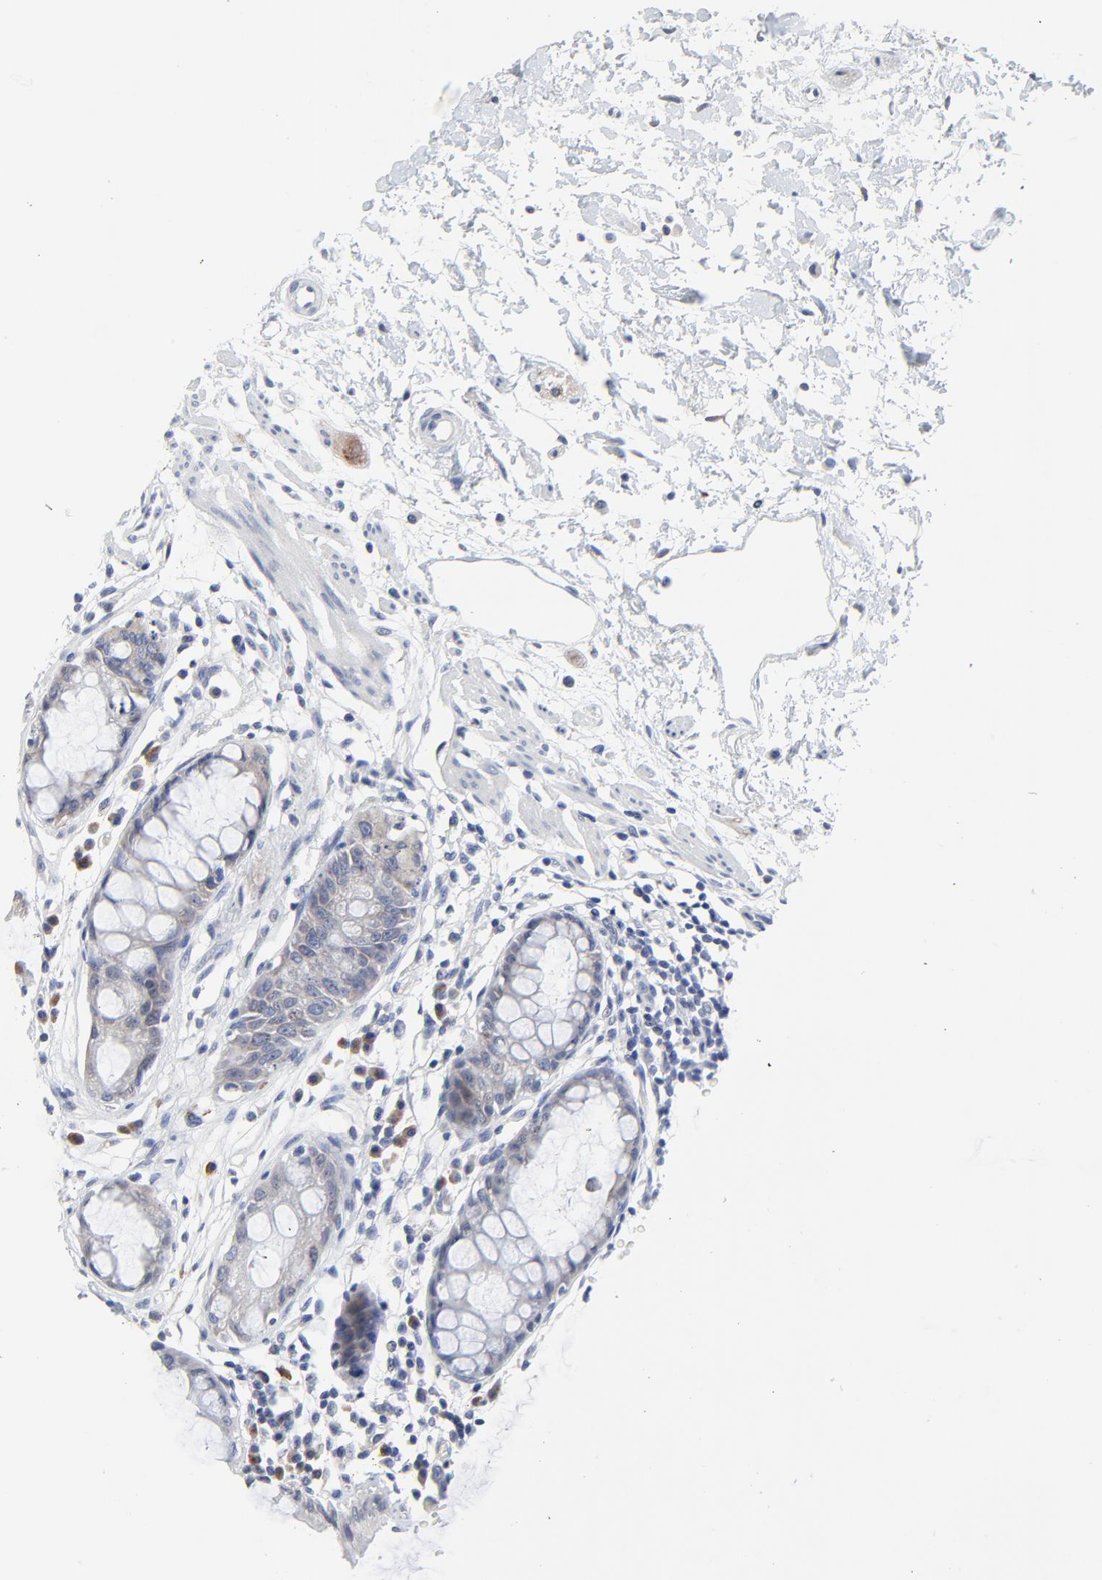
{"staining": {"intensity": "moderate", "quantity": ">75%", "location": "cytoplasmic/membranous"}, "tissue": "rectum", "cell_type": "Glandular cells", "image_type": "normal", "snomed": [{"axis": "morphology", "description": "Normal tissue, NOS"}, {"axis": "morphology", "description": "Adenocarcinoma, NOS"}, {"axis": "topography", "description": "Rectum"}], "caption": "Protein staining by IHC demonstrates moderate cytoplasmic/membranous positivity in about >75% of glandular cells in benign rectum.", "gene": "NLGN3", "patient": {"sex": "female", "age": 65}}